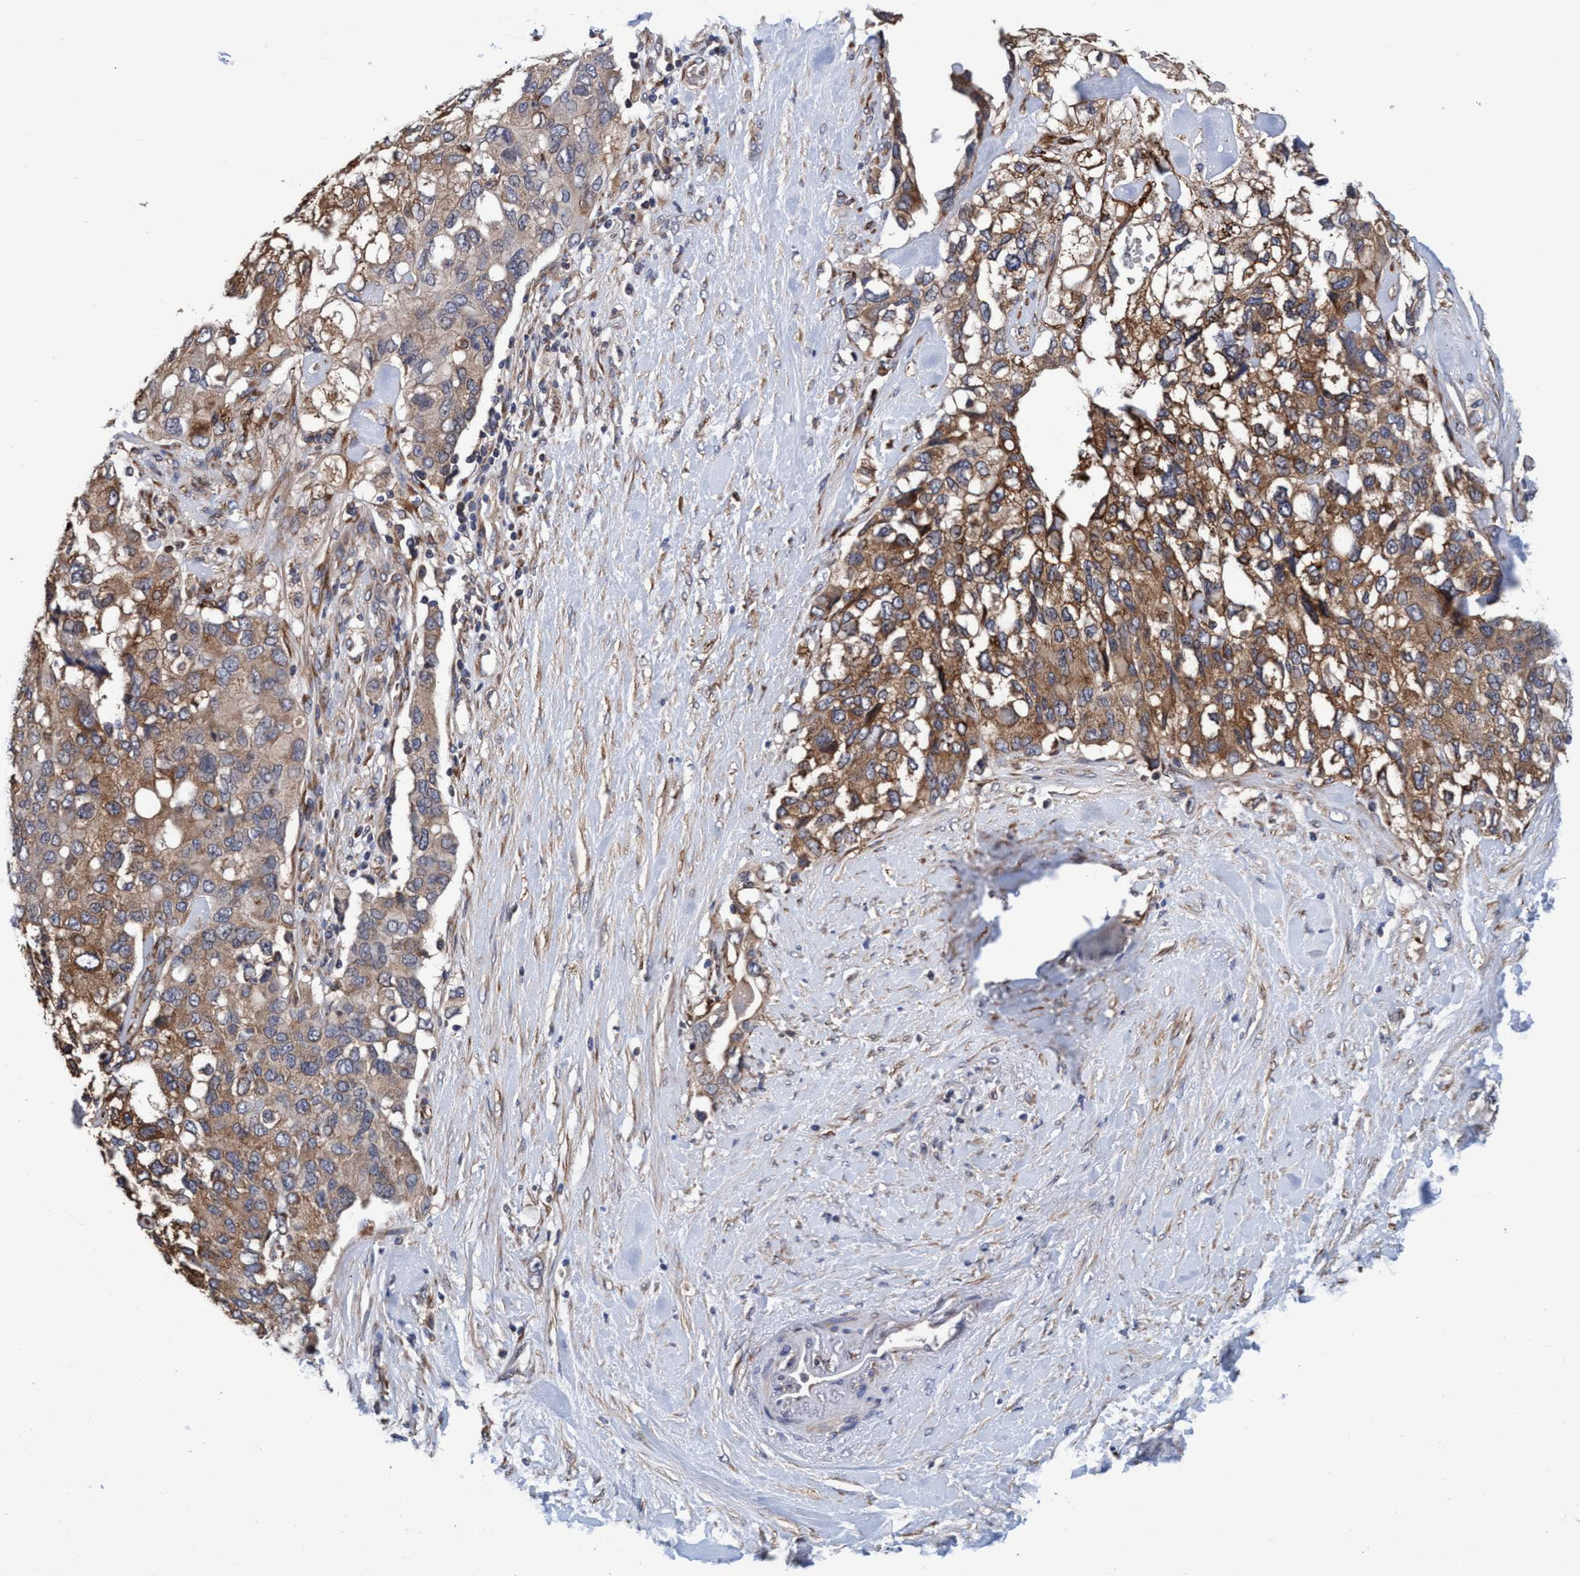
{"staining": {"intensity": "moderate", "quantity": ">75%", "location": "cytoplasmic/membranous"}, "tissue": "pancreatic cancer", "cell_type": "Tumor cells", "image_type": "cancer", "snomed": [{"axis": "morphology", "description": "Adenocarcinoma, NOS"}, {"axis": "topography", "description": "Pancreas"}], "caption": "Approximately >75% of tumor cells in pancreatic adenocarcinoma demonstrate moderate cytoplasmic/membranous protein staining as visualized by brown immunohistochemical staining.", "gene": "CALCOCO2", "patient": {"sex": "female", "age": 56}}